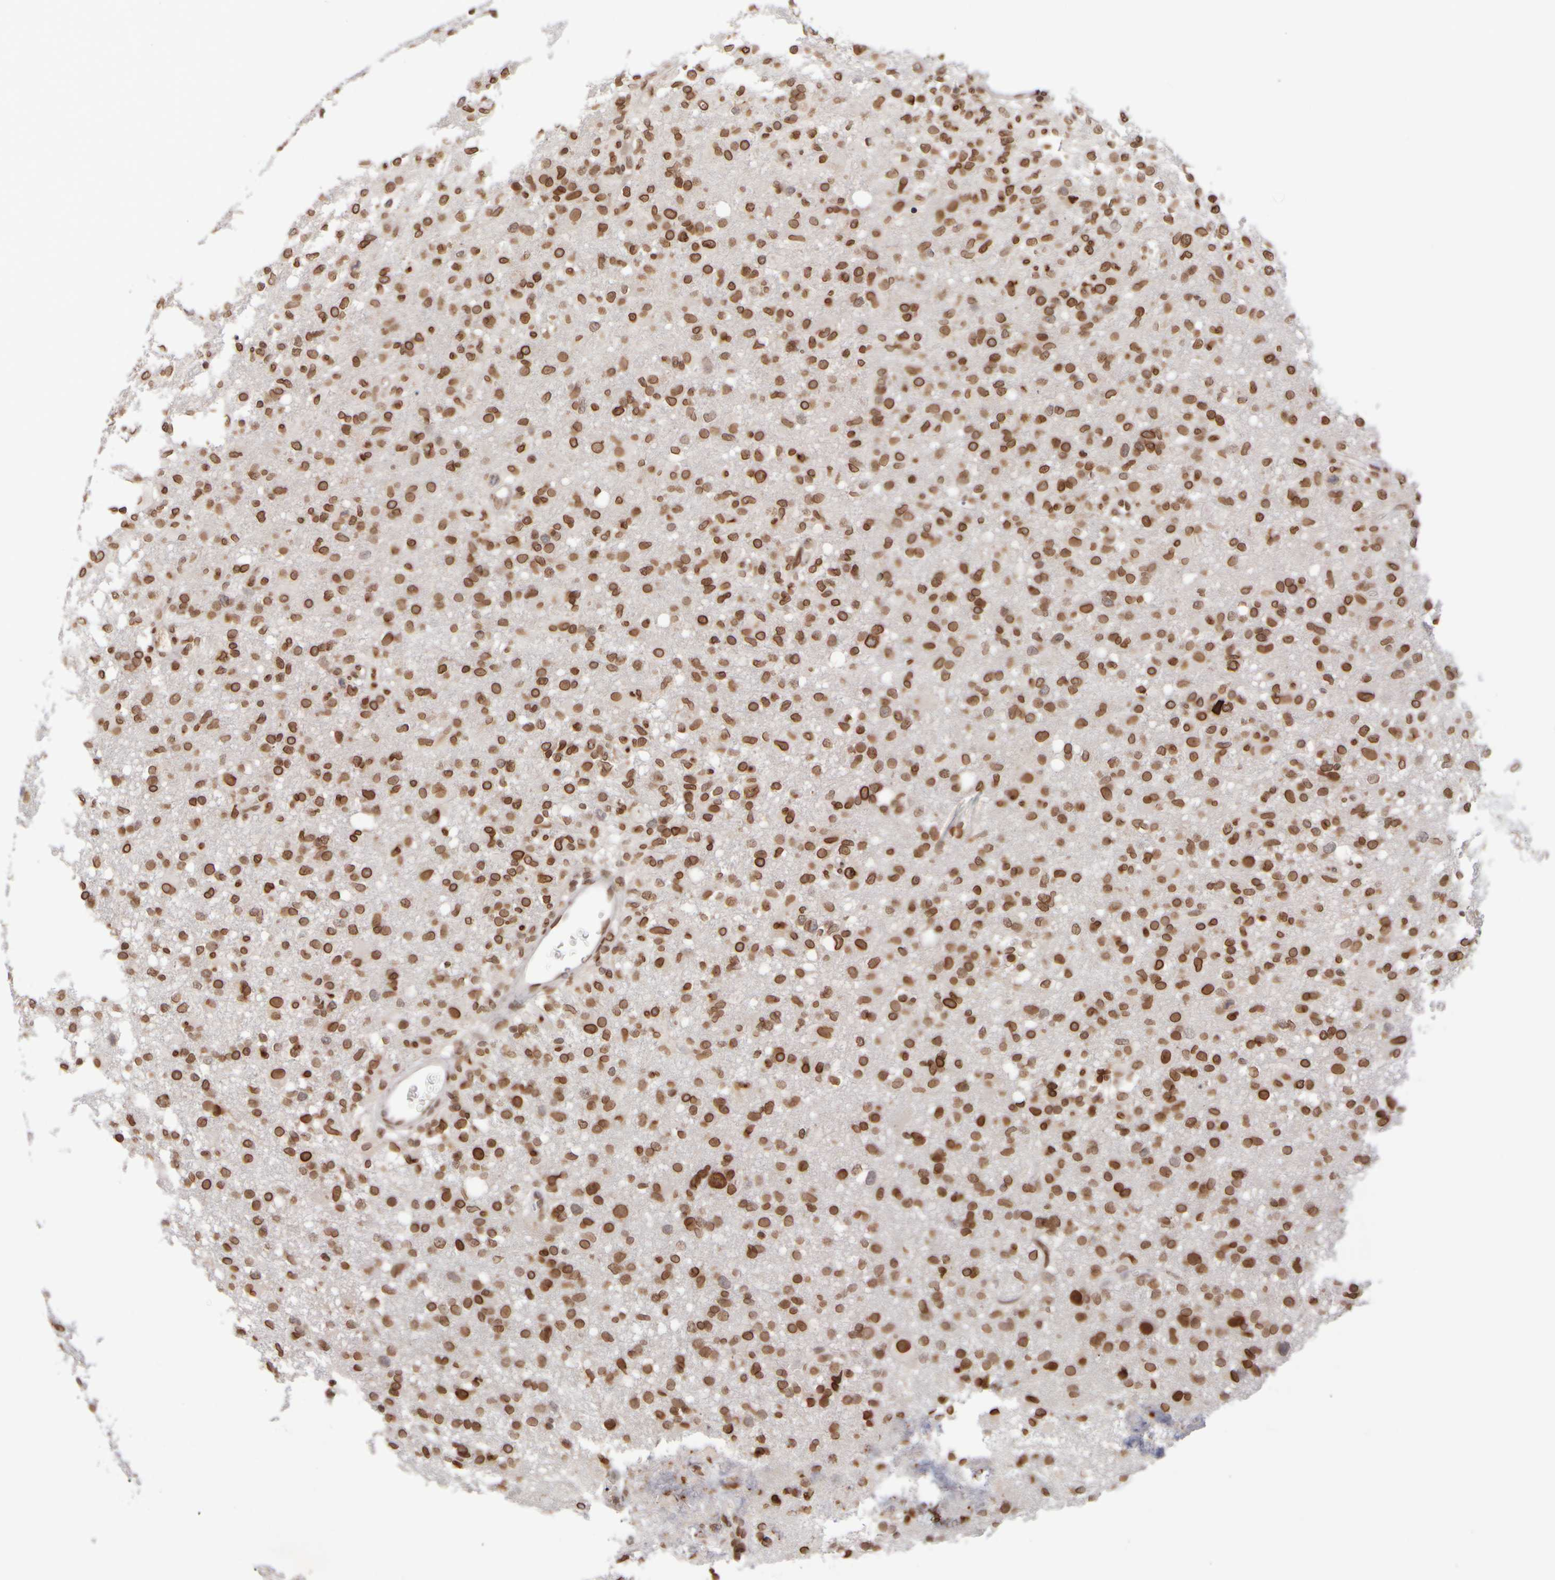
{"staining": {"intensity": "strong", "quantity": ">75%", "location": "cytoplasmic/membranous,nuclear"}, "tissue": "glioma", "cell_type": "Tumor cells", "image_type": "cancer", "snomed": [{"axis": "morphology", "description": "Glioma, malignant, High grade"}, {"axis": "topography", "description": "Brain"}], "caption": "Glioma stained for a protein (brown) displays strong cytoplasmic/membranous and nuclear positive positivity in approximately >75% of tumor cells.", "gene": "ZC3HC1", "patient": {"sex": "female", "age": 57}}